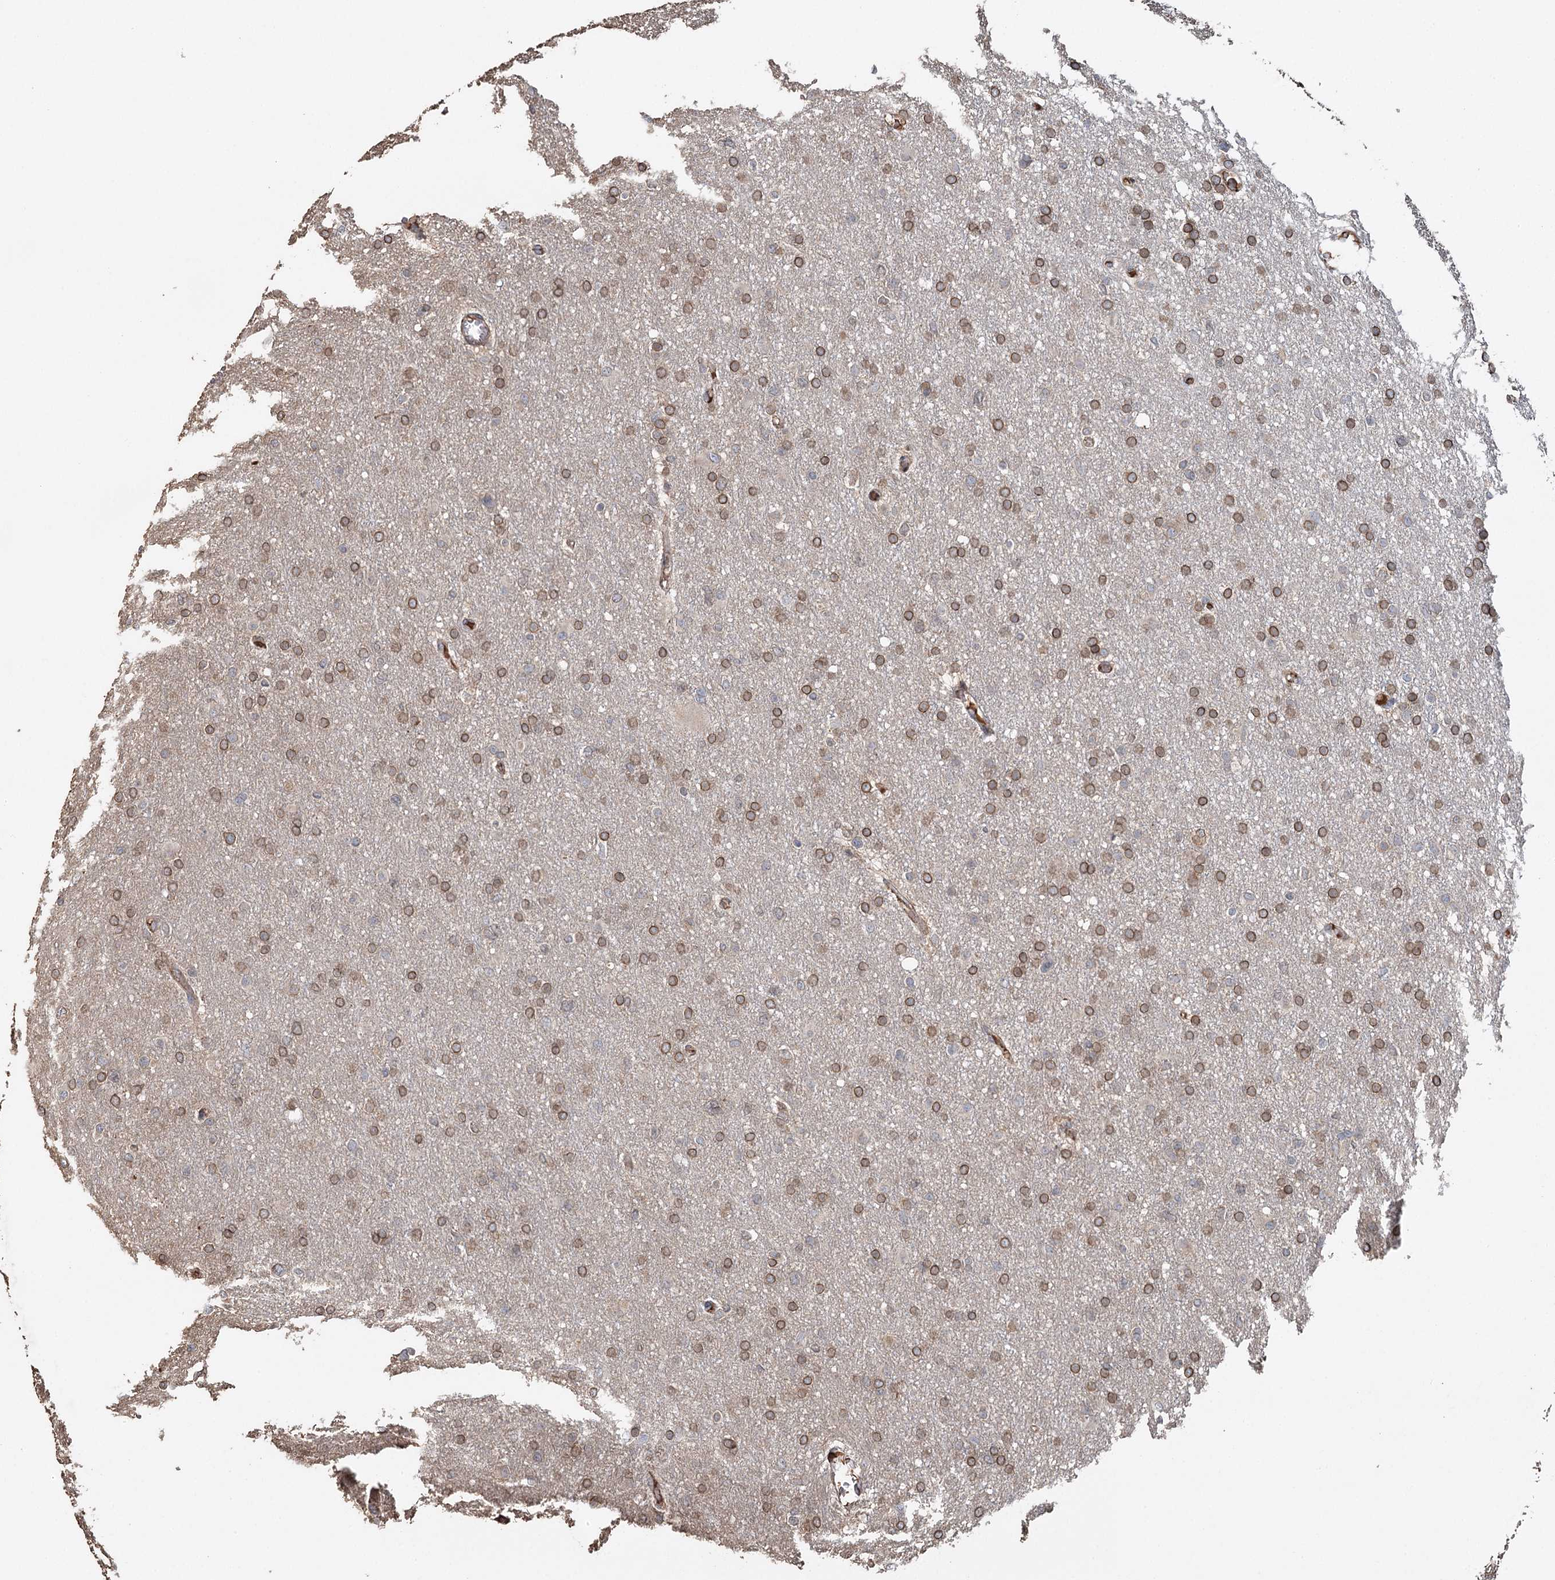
{"staining": {"intensity": "moderate", "quantity": ">75%", "location": "cytoplasmic/membranous"}, "tissue": "glioma", "cell_type": "Tumor cells", "image_type": "cancer", "snomed": [{"axis": "morphology", "description": "Glioma, malignant, High grade"}, {"axis": "topography", "description": "Cerebral cortex"}], "caption": "Protein expression analysis of human malignant glioma (high-grade) reveals moderate cytoplasmic/membranous expression in about >75% of tumor cells.", "gene": "SYVN1", "patient": {"sex": "female", "age": 36}}